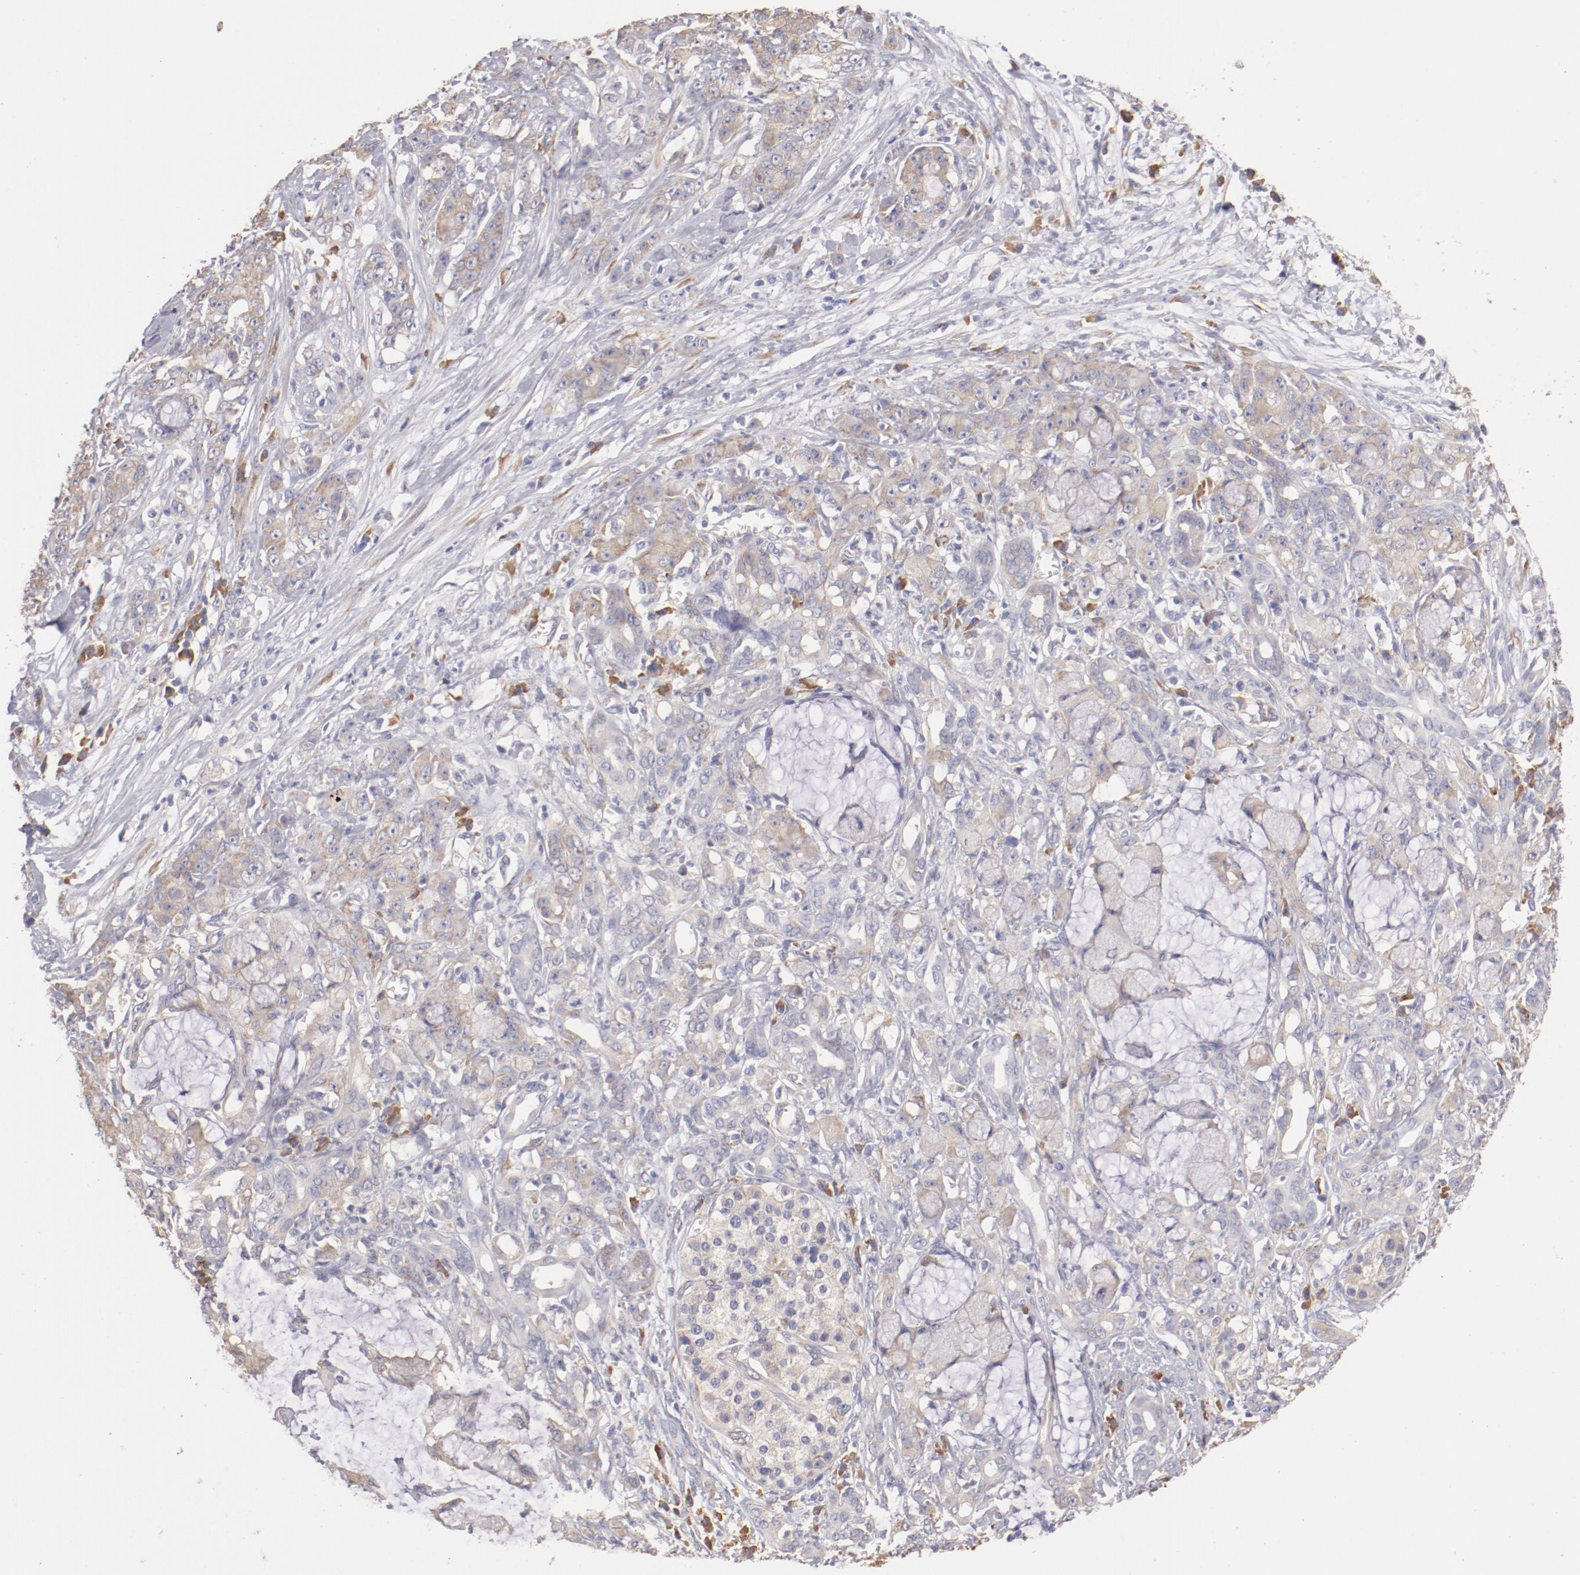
{"staining": {"intensity": "weak", "quantity": "25%-75%", "location": "cytoplasmic/membranous"}, "tissue": "pancreatic cancer", "cell_type": "Tumor cells", "image_type": "cancer", "snomed": [{"axis": "morphology", "description": "Adenocarcinoma, NOS"}, {"axis": "topography", "description": "Pancreas"}], "caption": "A brown stain labels weak cytoplasmic/membranous staining of a protein in human pancreatic cancer tumor cells. The staining is performed using DAB (3,3'-diaminobenzidine) brown chromogen to label protein expression. The nuclei are counter-stained blue using hematoxylin.", "gene": "ENTPD5", "patient": {"sex": "female", "age": 73}}